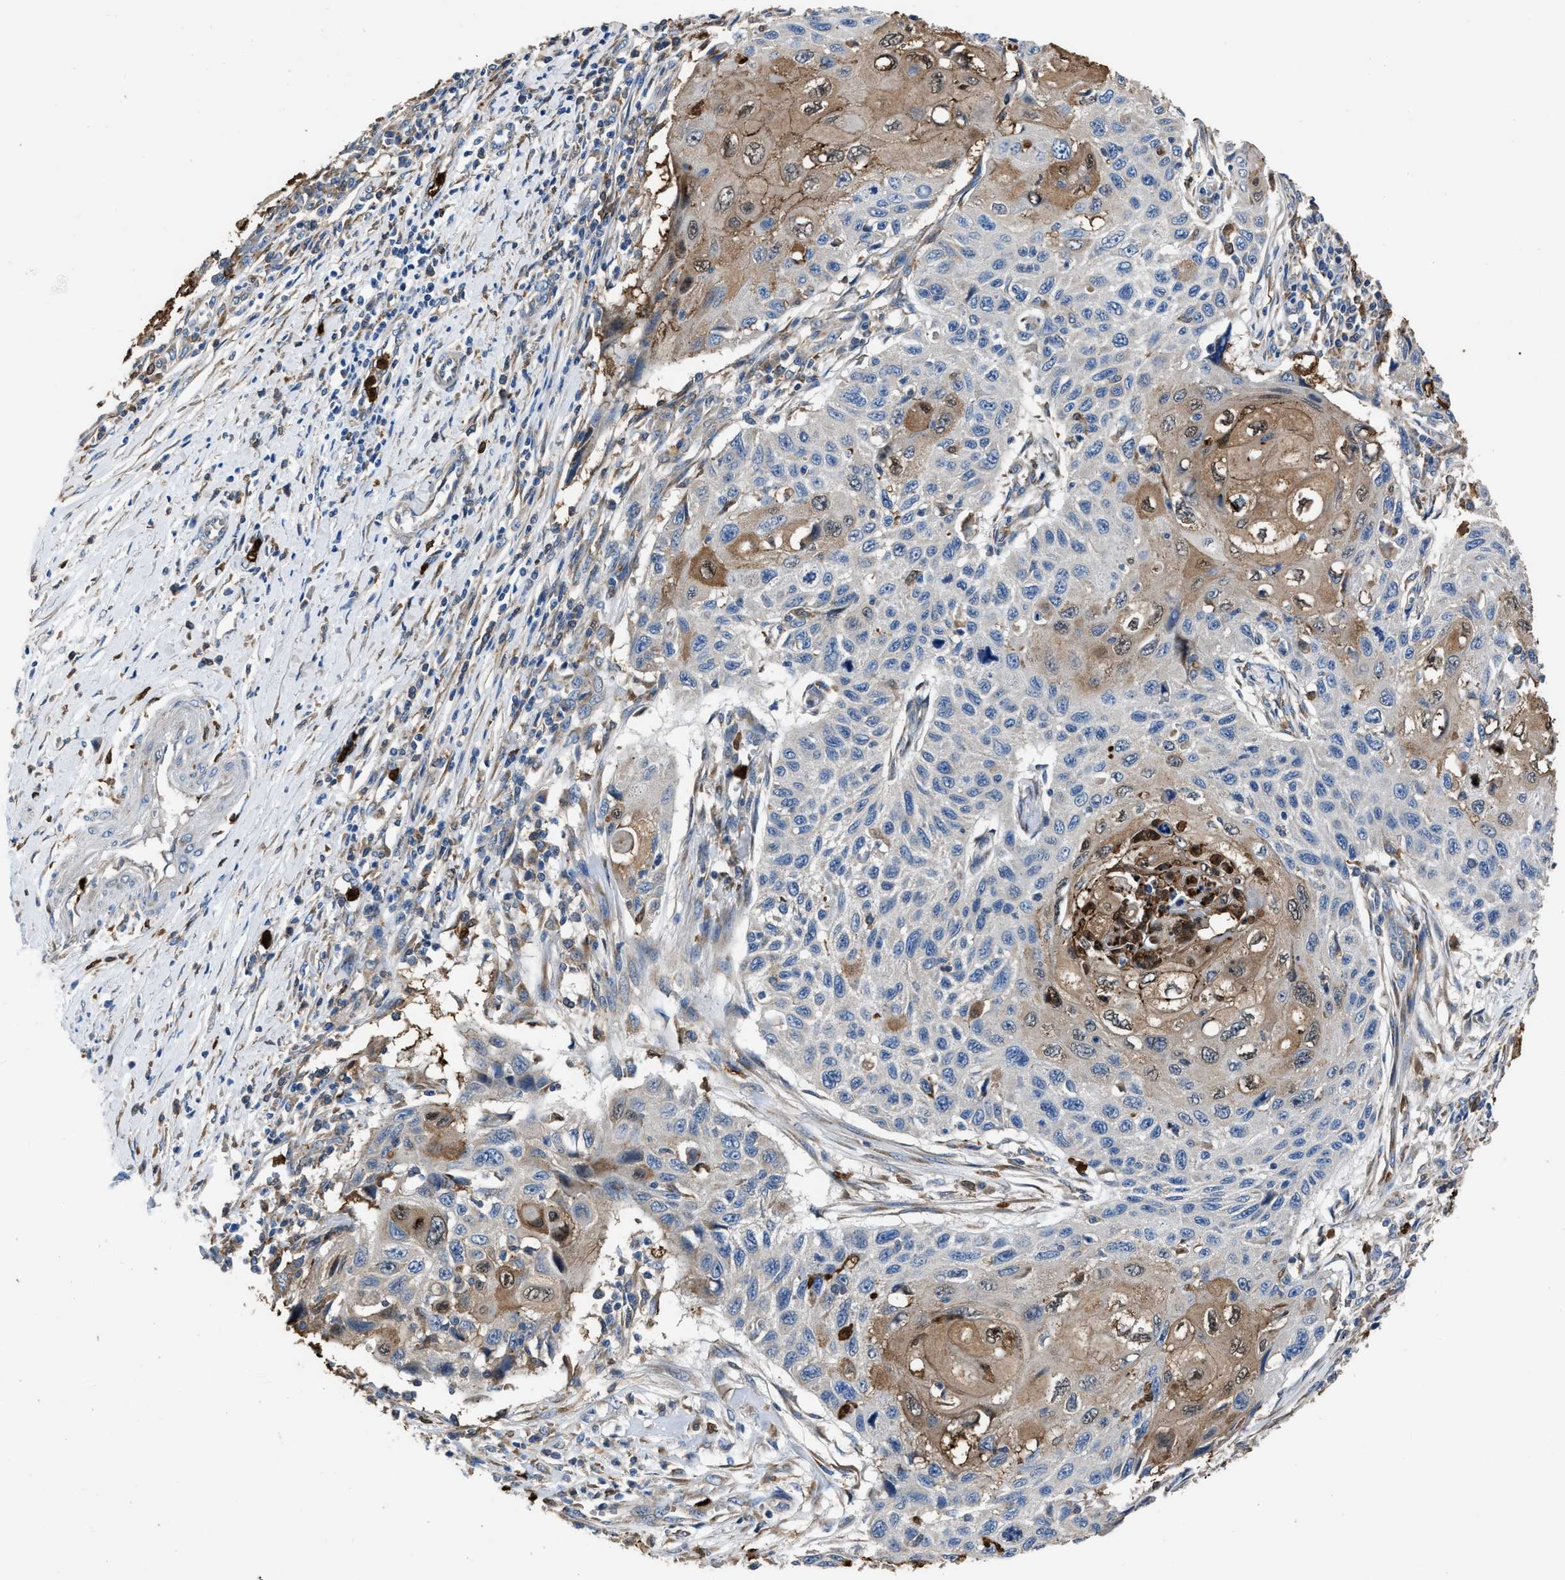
{"staining": {"intensity": "moderate", "quantity": "<25%", "location": "cytoplasmic/membranous"}, "tissue": "cervical cancer", "cell_type": "Tumor cells", "image_type": "cancer", "snomed": [{"axis": "morphology", "description": "Squamous cell carcinoma, NOS"}, {"axis": "topography", "description": "Cervix"}], "caption": "Protein staining exhibits moderate cytoplasmic/membranous staining in about <25% of tumor cells in cervical cancer.", "gene": "ANGPT1", "patient": {"sex": "female", "age": 70}}